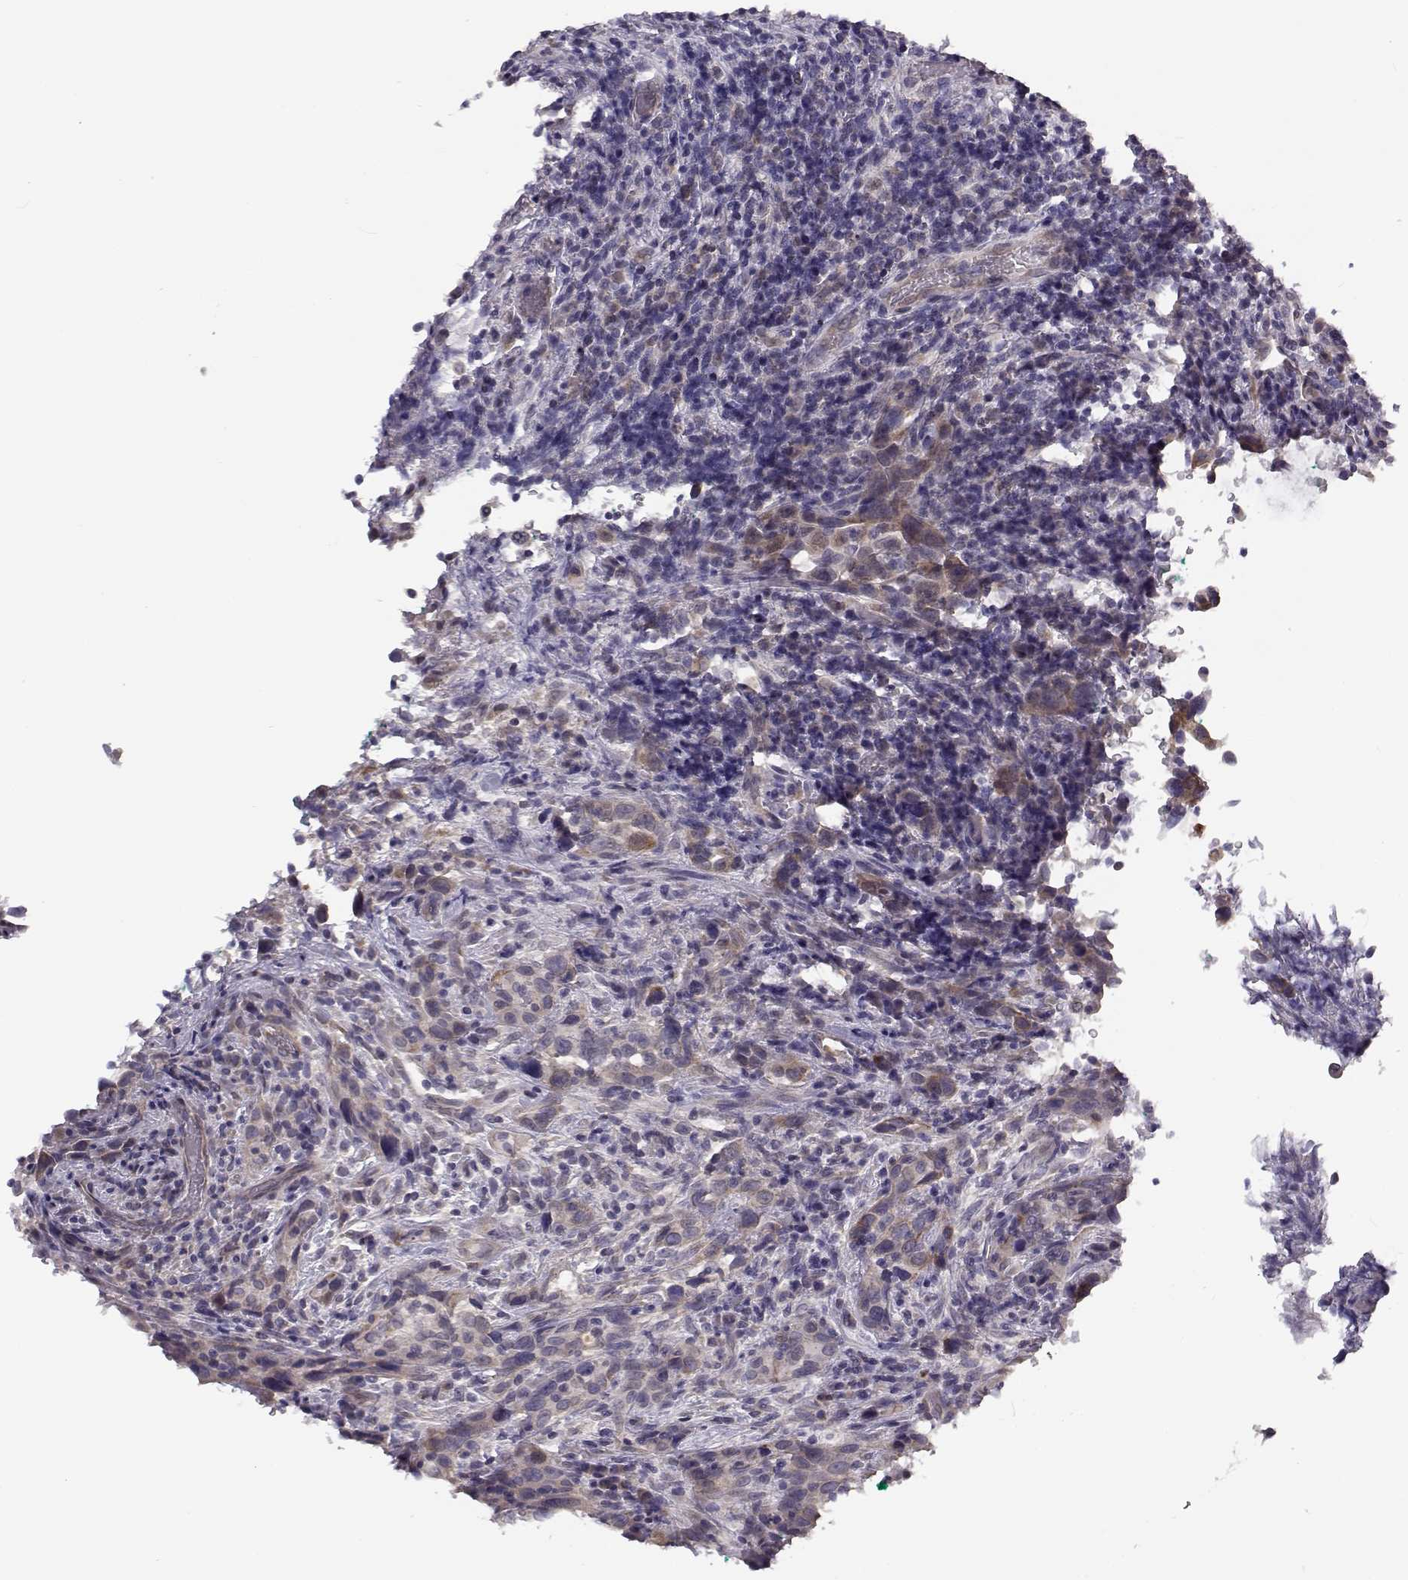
{"staining": {"intensity": "weak", "quantity": "25%-75%", "location": "cytoplasmic/membranous"}, "tissue": "urothelial cancer", "cell_type": "Tumor cells", "image_type": "cancer", "snomed": [{"axis": "morphology", "description": "Urothelial carcinoma, NOS"}, {"axis": "morphology", "description": "Urothelial carcinoma, High grade"}, {"axis": "topography", "description": "Urinary bladder"}], "caption": "Protein analysis of urothelial cancer tissue displays weak cytoplasmic/membranous expression in about 25%-75% of tumor cells. (DAB (3,3'-diaminobenzidine) IHC with brightfield microscopy, high magnification).", "gene": "TMEM145", "patient": {"sex": "female", "age": 64}}